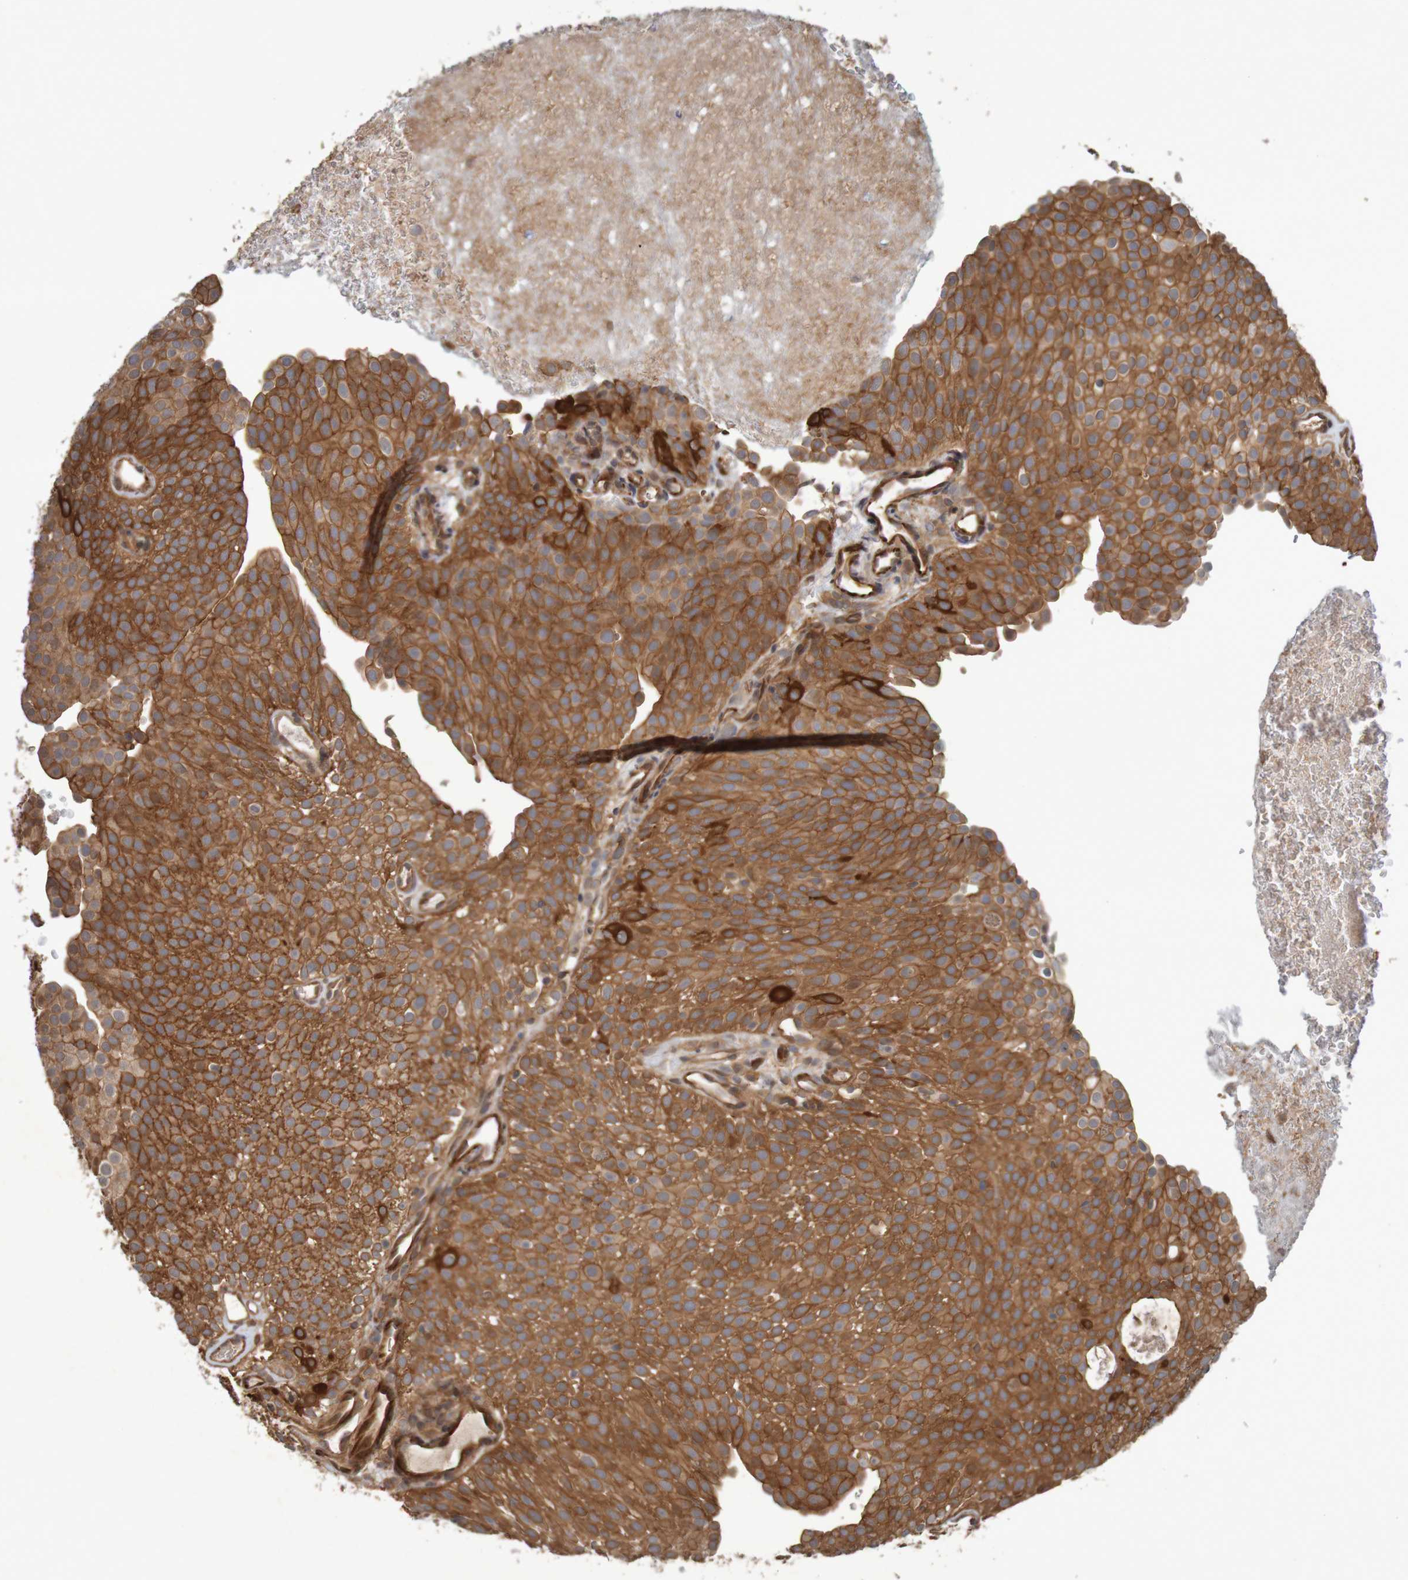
{"staining": {"intensity": "strong", "quantity": ">75%", "location": "cytoplasmic/membranous"}, "tissue": "urothelial cancer", "cell_type": "Tumor cells", "image_type": "cancer", "snomed": [{"axis": "morphology", "description": "Urothelial carcinoma, Low grade"}, {"axis": "topography", "description": "Urinary bladder"}], "caption": "About >75% of tumor cells in human urothelial cancer reveal strong cytoplasmic/membranous protein positivity as visualized by brown immunohistochemical staining.", "gene": "ARHGEF11", "patient": {"sex": "male", "age": 78}}